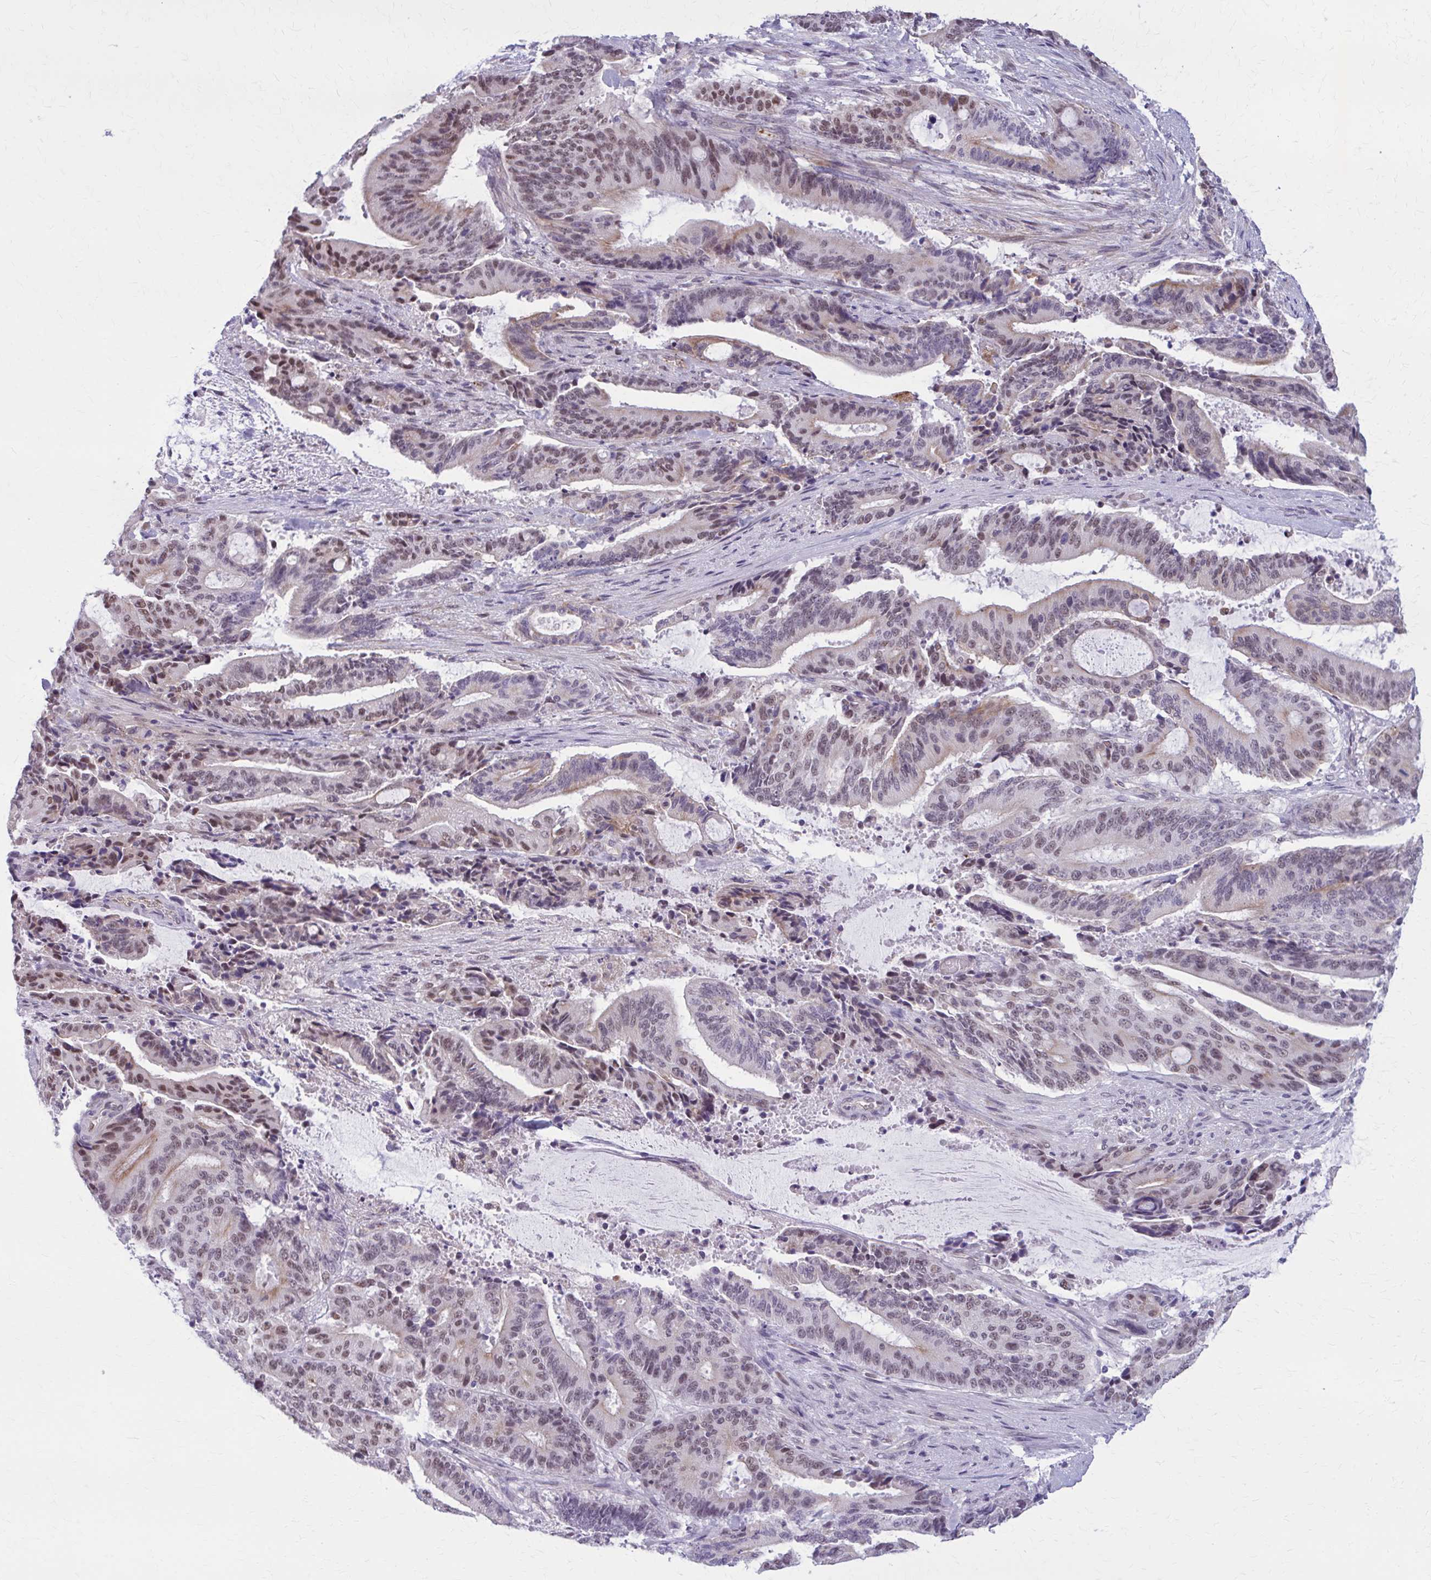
{"staining": {"intensity": "moderate", "quantity": "25%-75%", "location": "nuclear"}, "tissue": "liver cancer", "cell_type": "Tumor cells", "image_type": "cancer", "snomed": [{"axis": "morphology", "description": "Normal tissue, NOS"}, {"axis": "morphology", "description": "Cholangiocarcinoma"}, {"axis": "topography", "description": "Liver"}, {"axis": "topography", "description": "Peripheral nerve tissue"}], "caption": "This image demonstrates cholangiocarcinoma (liver) stained with IHC to label a protein in brown. The nuclear of tumor cells show moderate positivity for the protein. Nuclei are counter-stained blue.", "gene": "NUMBL", "patient": {"sex": "female", "age": 73}}